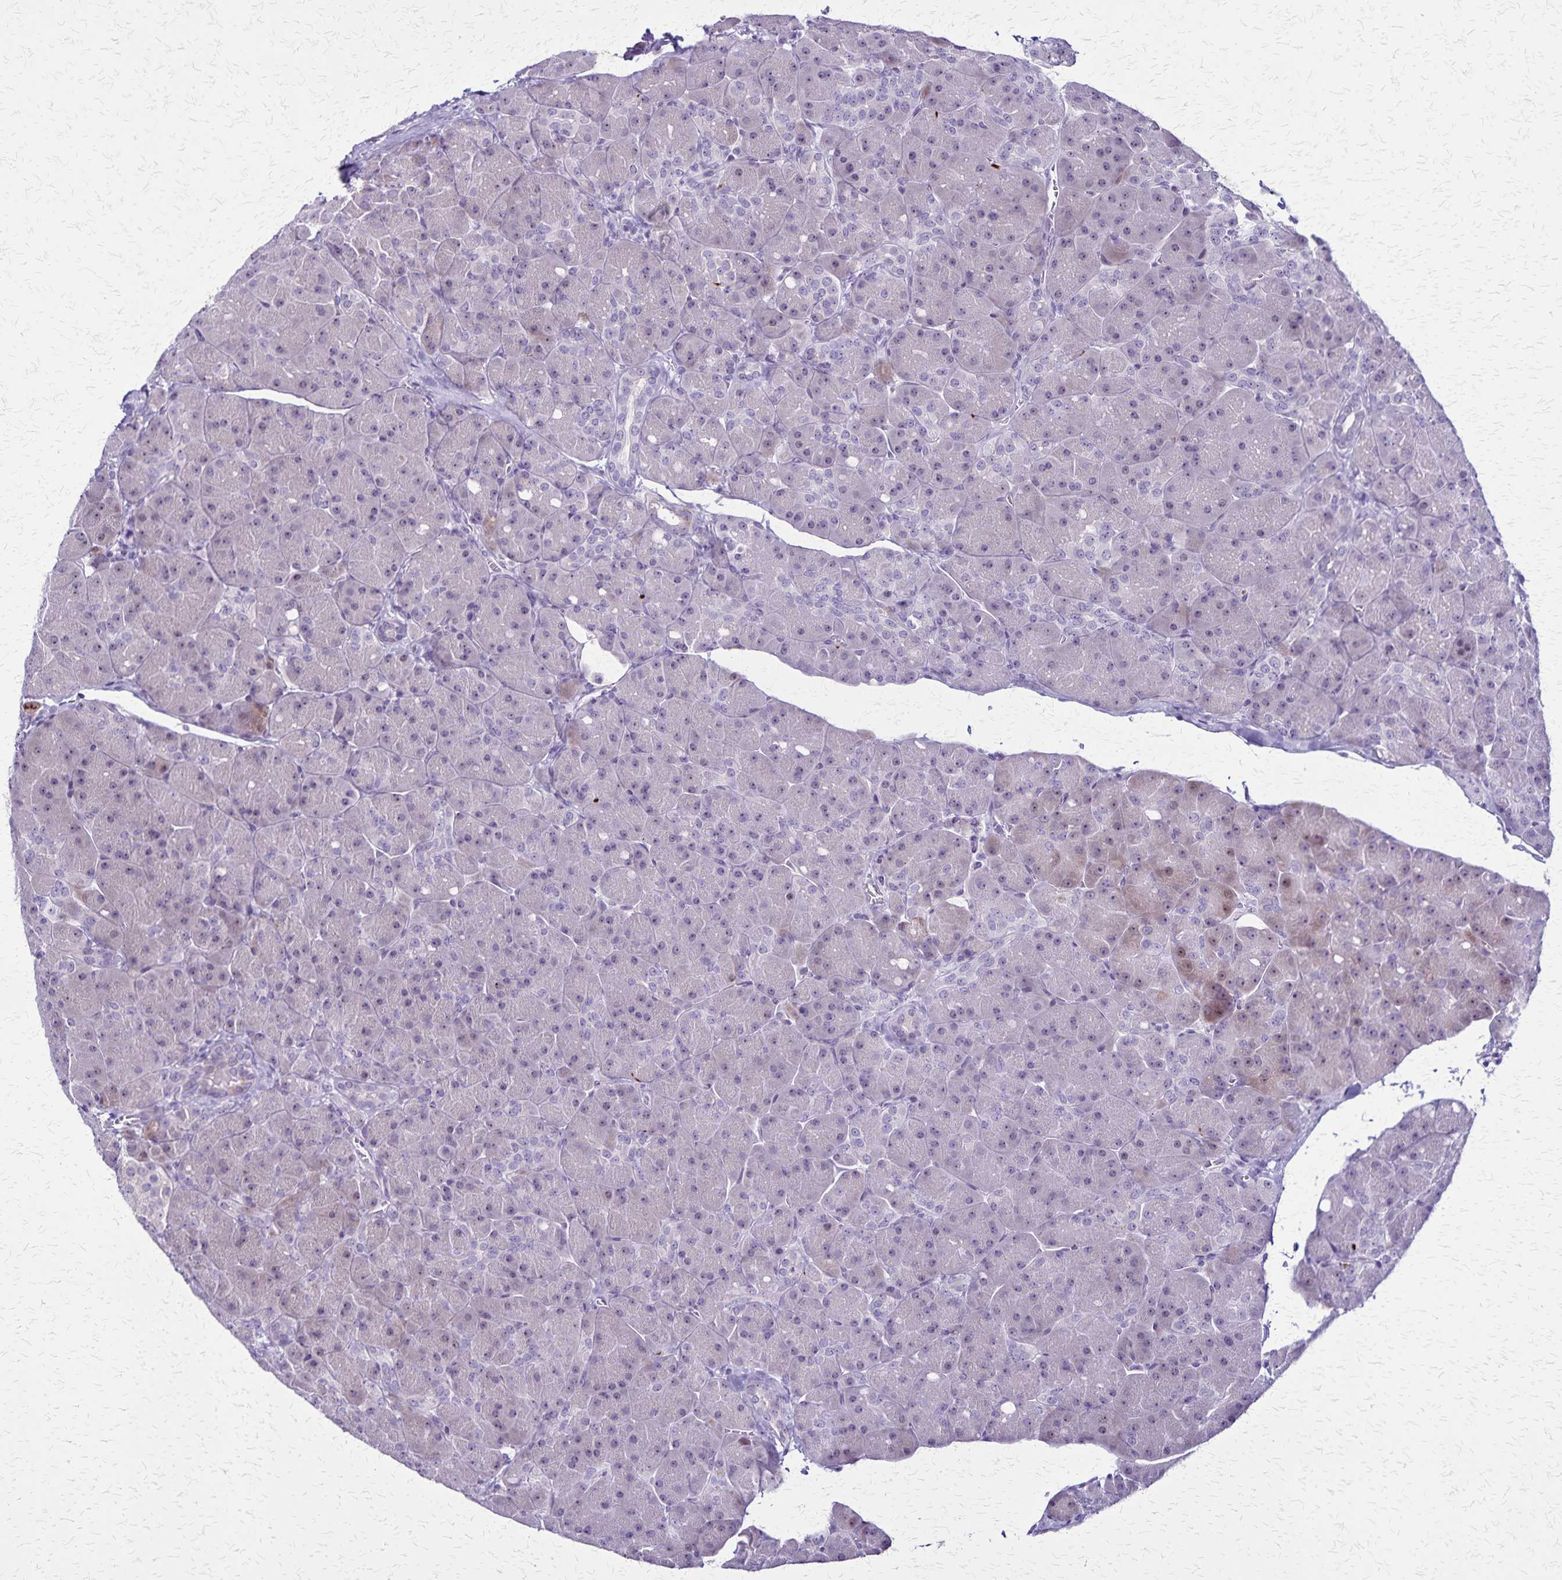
{"staining": {"intensity": "weak", "quantity": "25%-75%", "location": "cytoplasmic/membranous,nuclear"}, "tissue": "pancreas", "cell_type": "Exocrine glandular cells", "image_type": "normal", "snomed": [{"axis": "morphology", "description": "Normal tissue, NOS"}, {"axis": "topography", "description": "Pancreas"}], "caption": "IHC histopathology image of benign pancreas stained for a protein (brown), which displays low levels of weak cytoplasmic/membranous,nuclear staining in approximately 25%-75% of exocrine glandular cells.", "gene": "OR51B5", "patient": {"sex": "male", "age": 55}}